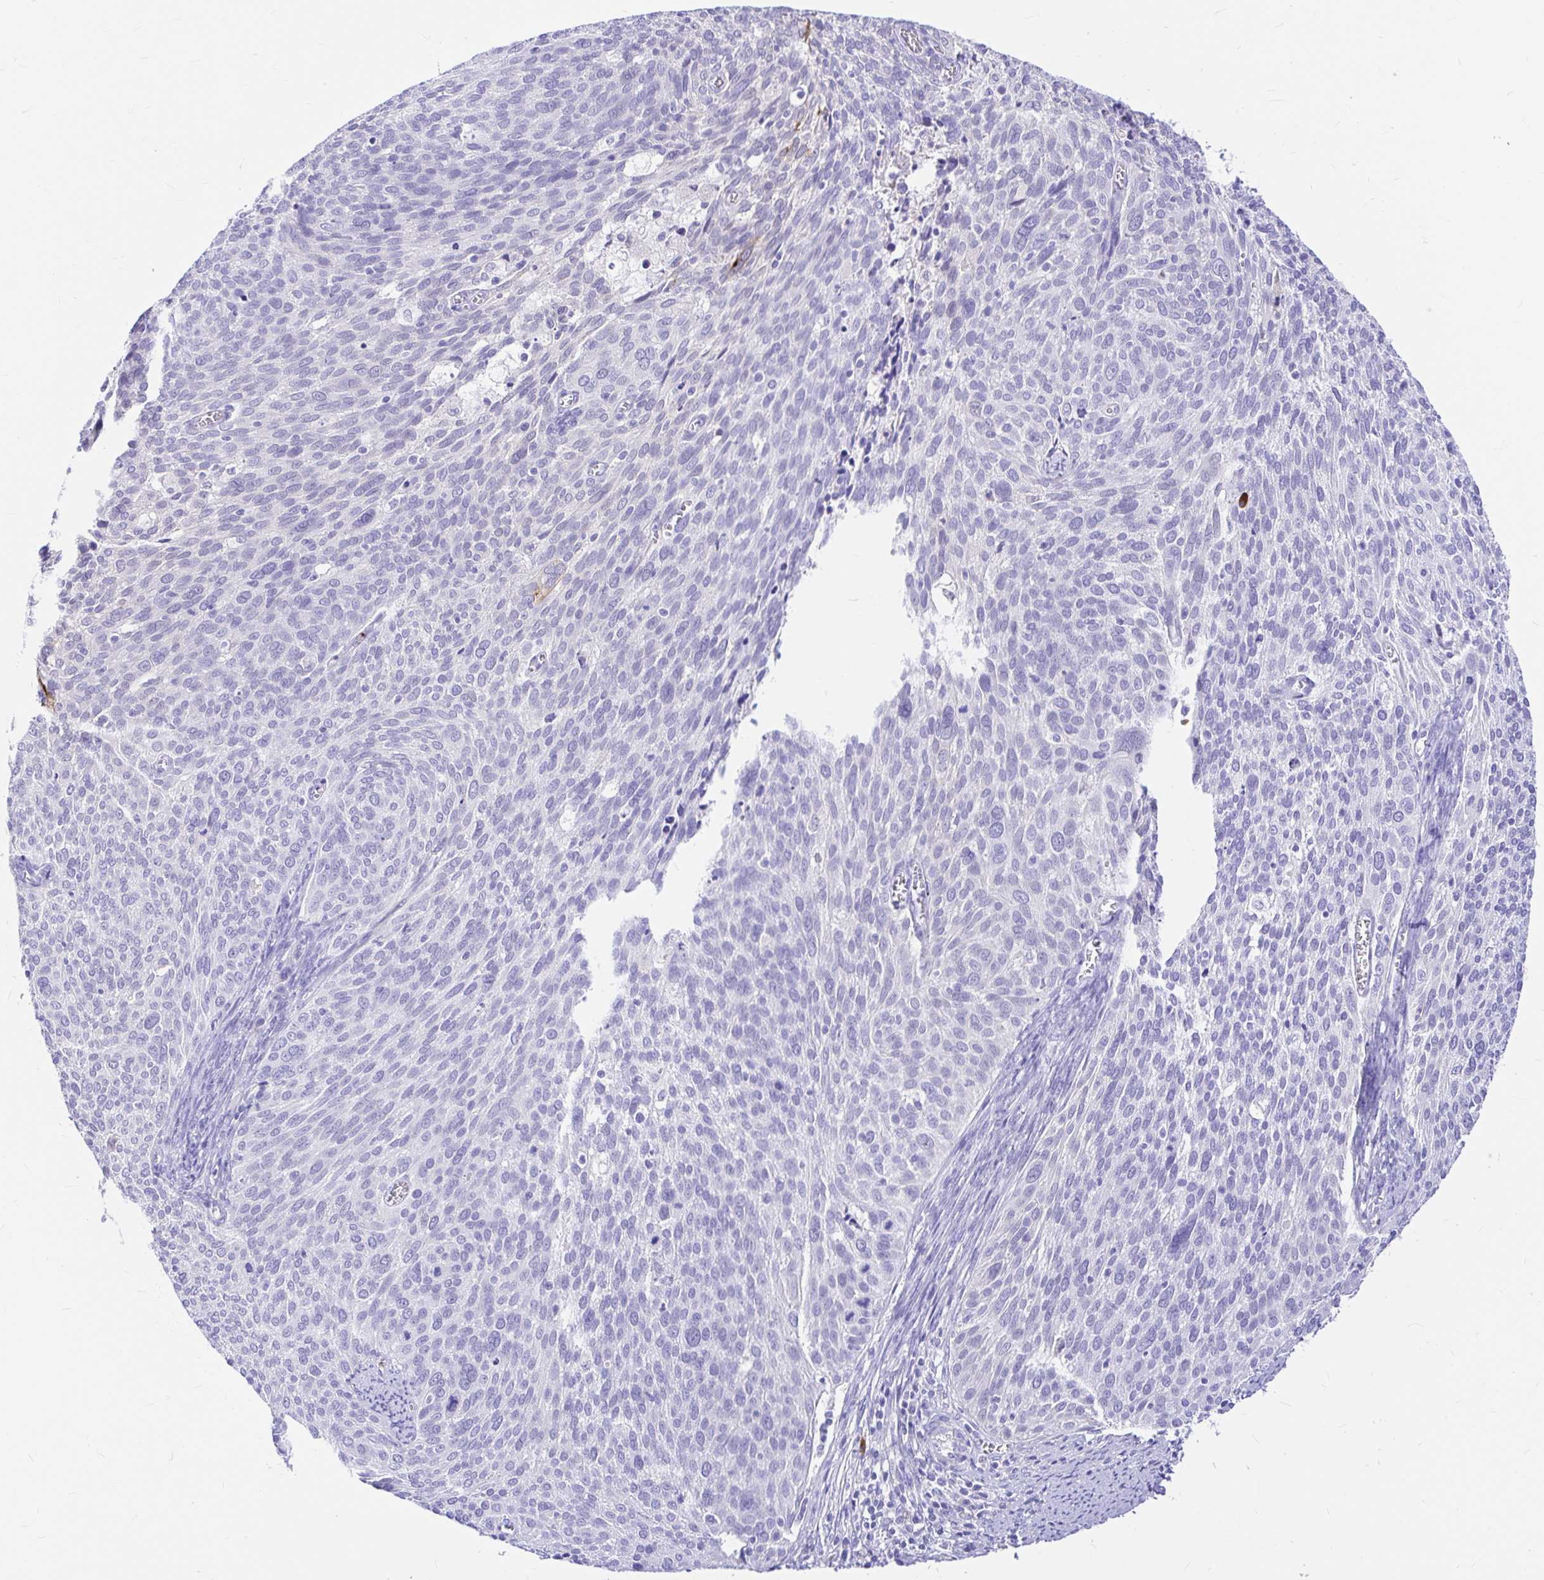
{"staining": {"intensity": "negative", "quantity": "none", "location": "none"}, "tissue": "cervical cancer", "cell_type": "Tumor cells", "image_type": "cancer", "snomed": [{"axis": "morphology", "description": "Squamous cell carcinoma, NOS"}, {"axis": "topography", "description": "Cervix"}], "caption": "Image shows no protein staining in tumor cells of squamous cell carcinoma (cervical) tissue.", "gene": "CLEC1B", "patient": {"sex": "female", "age": 39}}